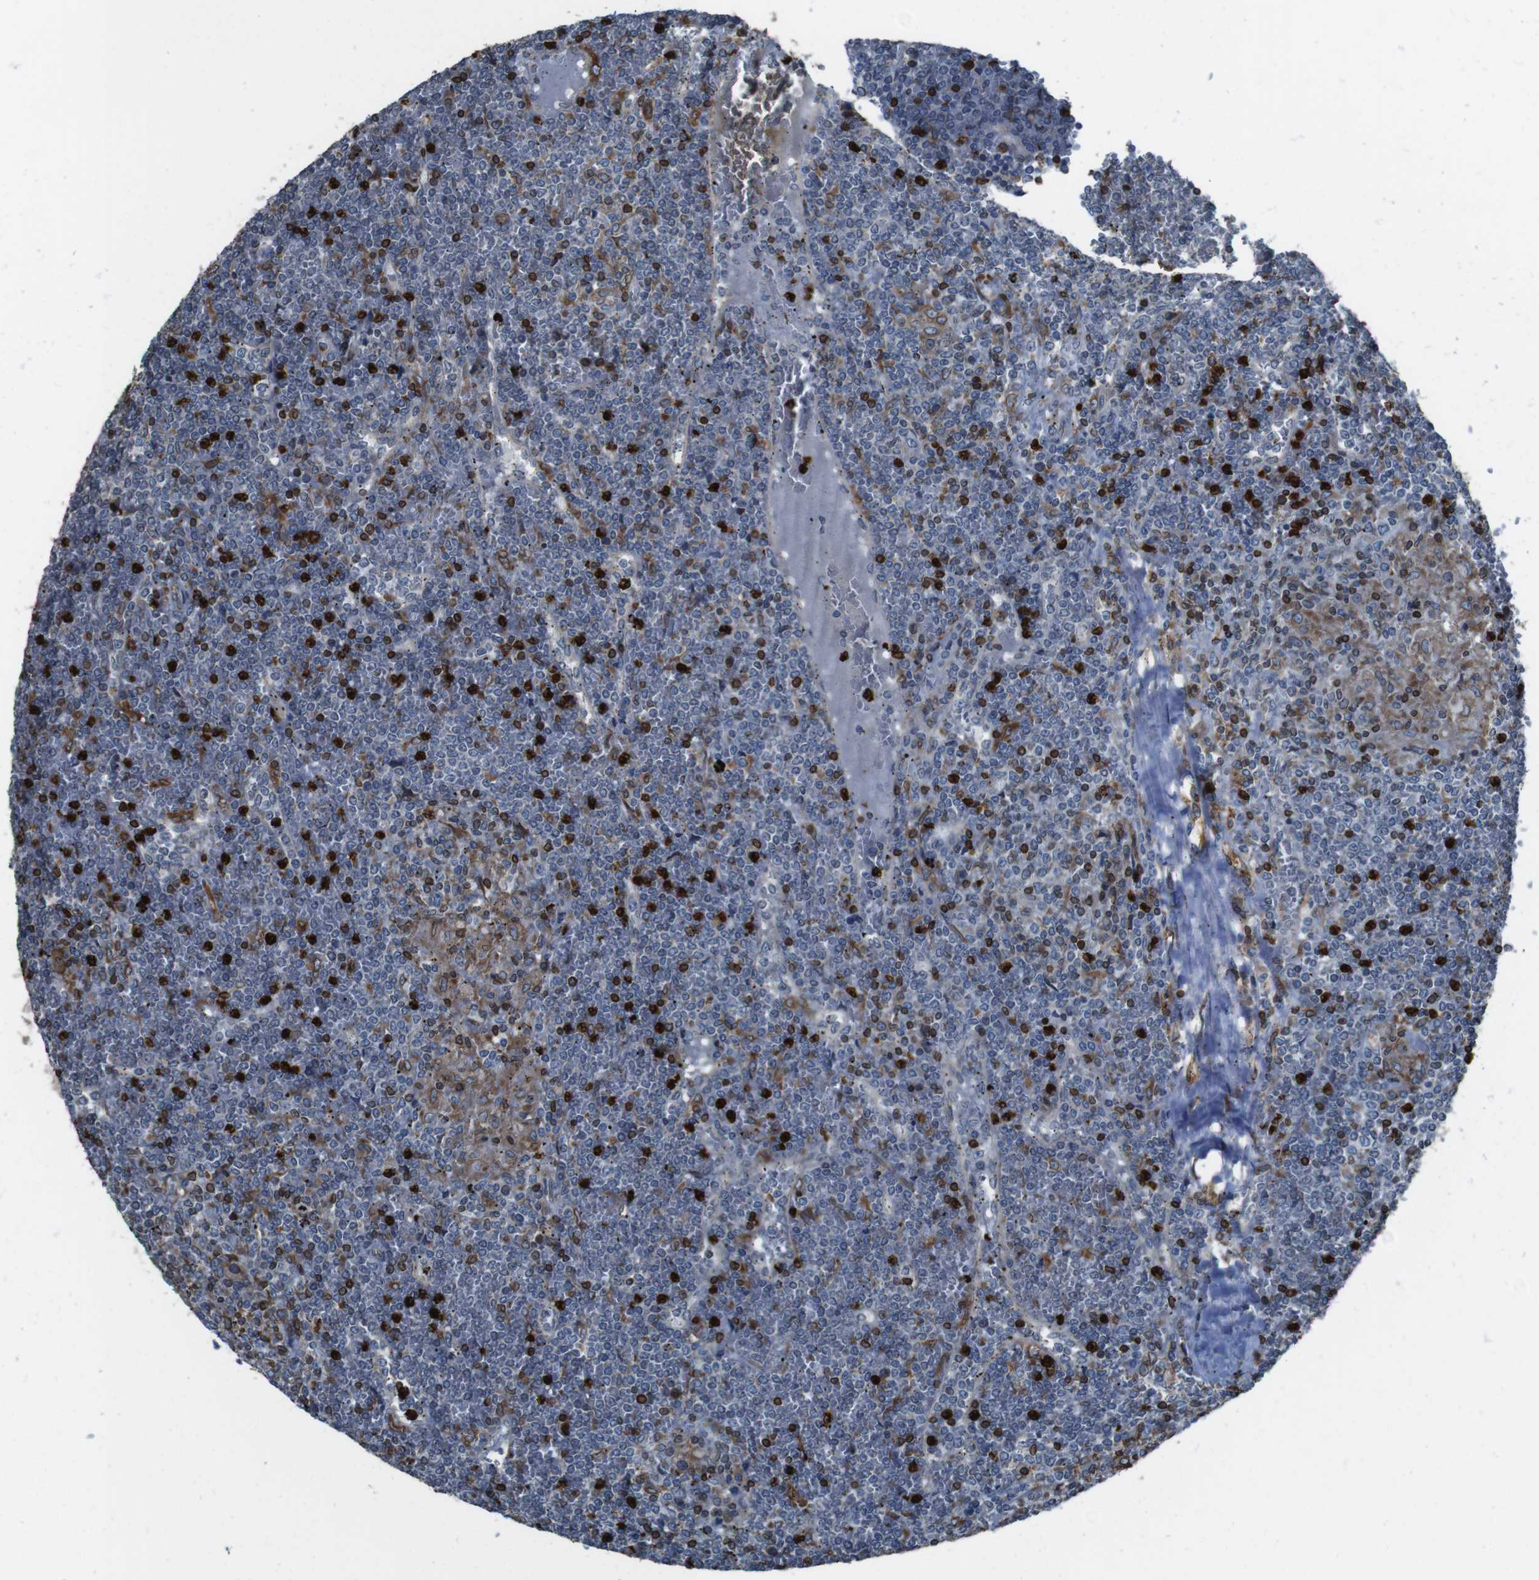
{"staining": {"intensity": "moderate", "quantity": "25%-75%", "location": "cytoplasmic/membranous"}, "tissue": "lymphoma", "cell_type": "Tumor cells", "image_type": "cancer", "snomed": [{"axis": "morphology", "description": "Malignant lymphoma, non-Hodgkin's type, Low grade"}, {"axis": "topography", "description": "Spleen"}], "caption": "This histopathology image displays immunohistochemistry (IHC) staining of lymphoma, with medium moderate cytoplasmic/membranous staining in about 25%-75% of tumor cells.", "gene": "APMAP", "patient": {"sex": "female", "age": 19}}